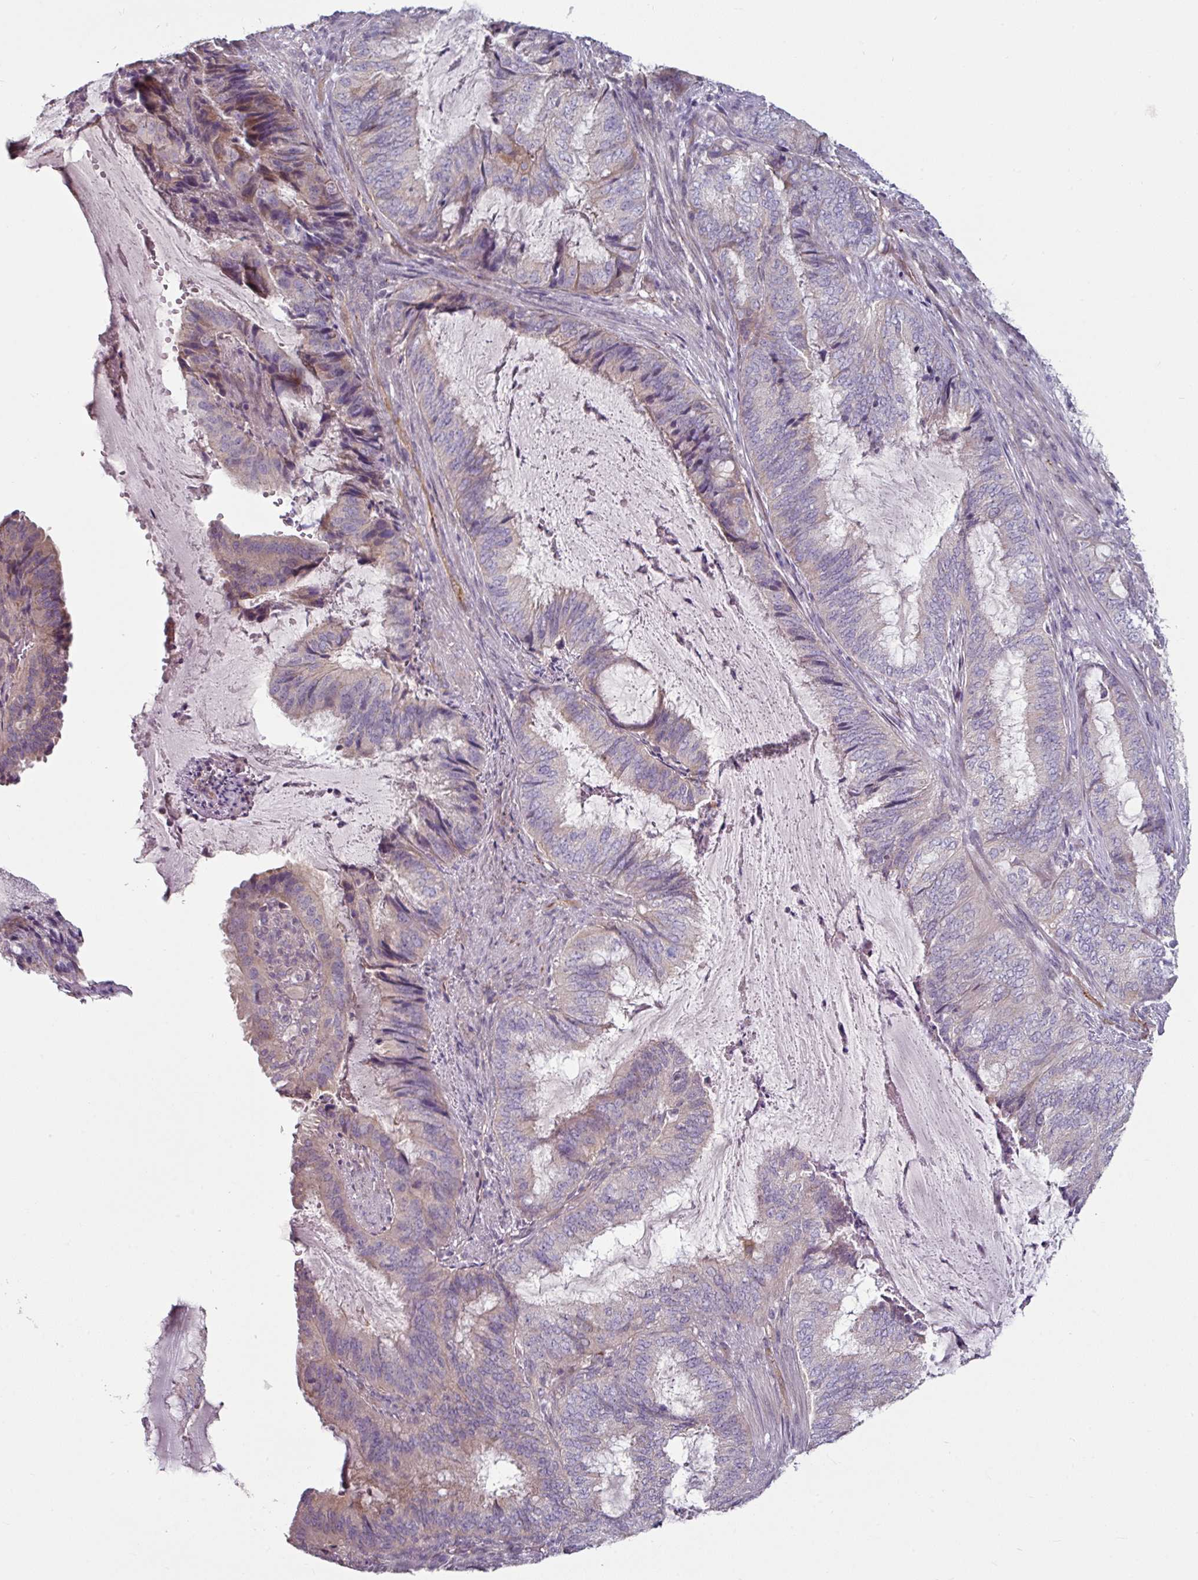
{"staining": {"intensity": "moderate", "quantity": "<25%", "location": "cytoplasmic/membranous"}, "tissue": "endometrial cancer", "cell_type": "Tumor cells", "image_type": "cancer", "snomed": [{"axis": "morphology", "description": "Adenocarcinoma, NOS"}, {"axis": "topography", "description": "Endometrium"}], "caption": "IHC of human adenocarcinoma (endometrial) displays low levels of moderate cytoplasmic/membranous staining in about <25% of tumor cells. The protein is shown in brown color, while the nuclei are stained blue.", "gene": "MTMR14", "patient": {"sex": "female", "age": 51}}